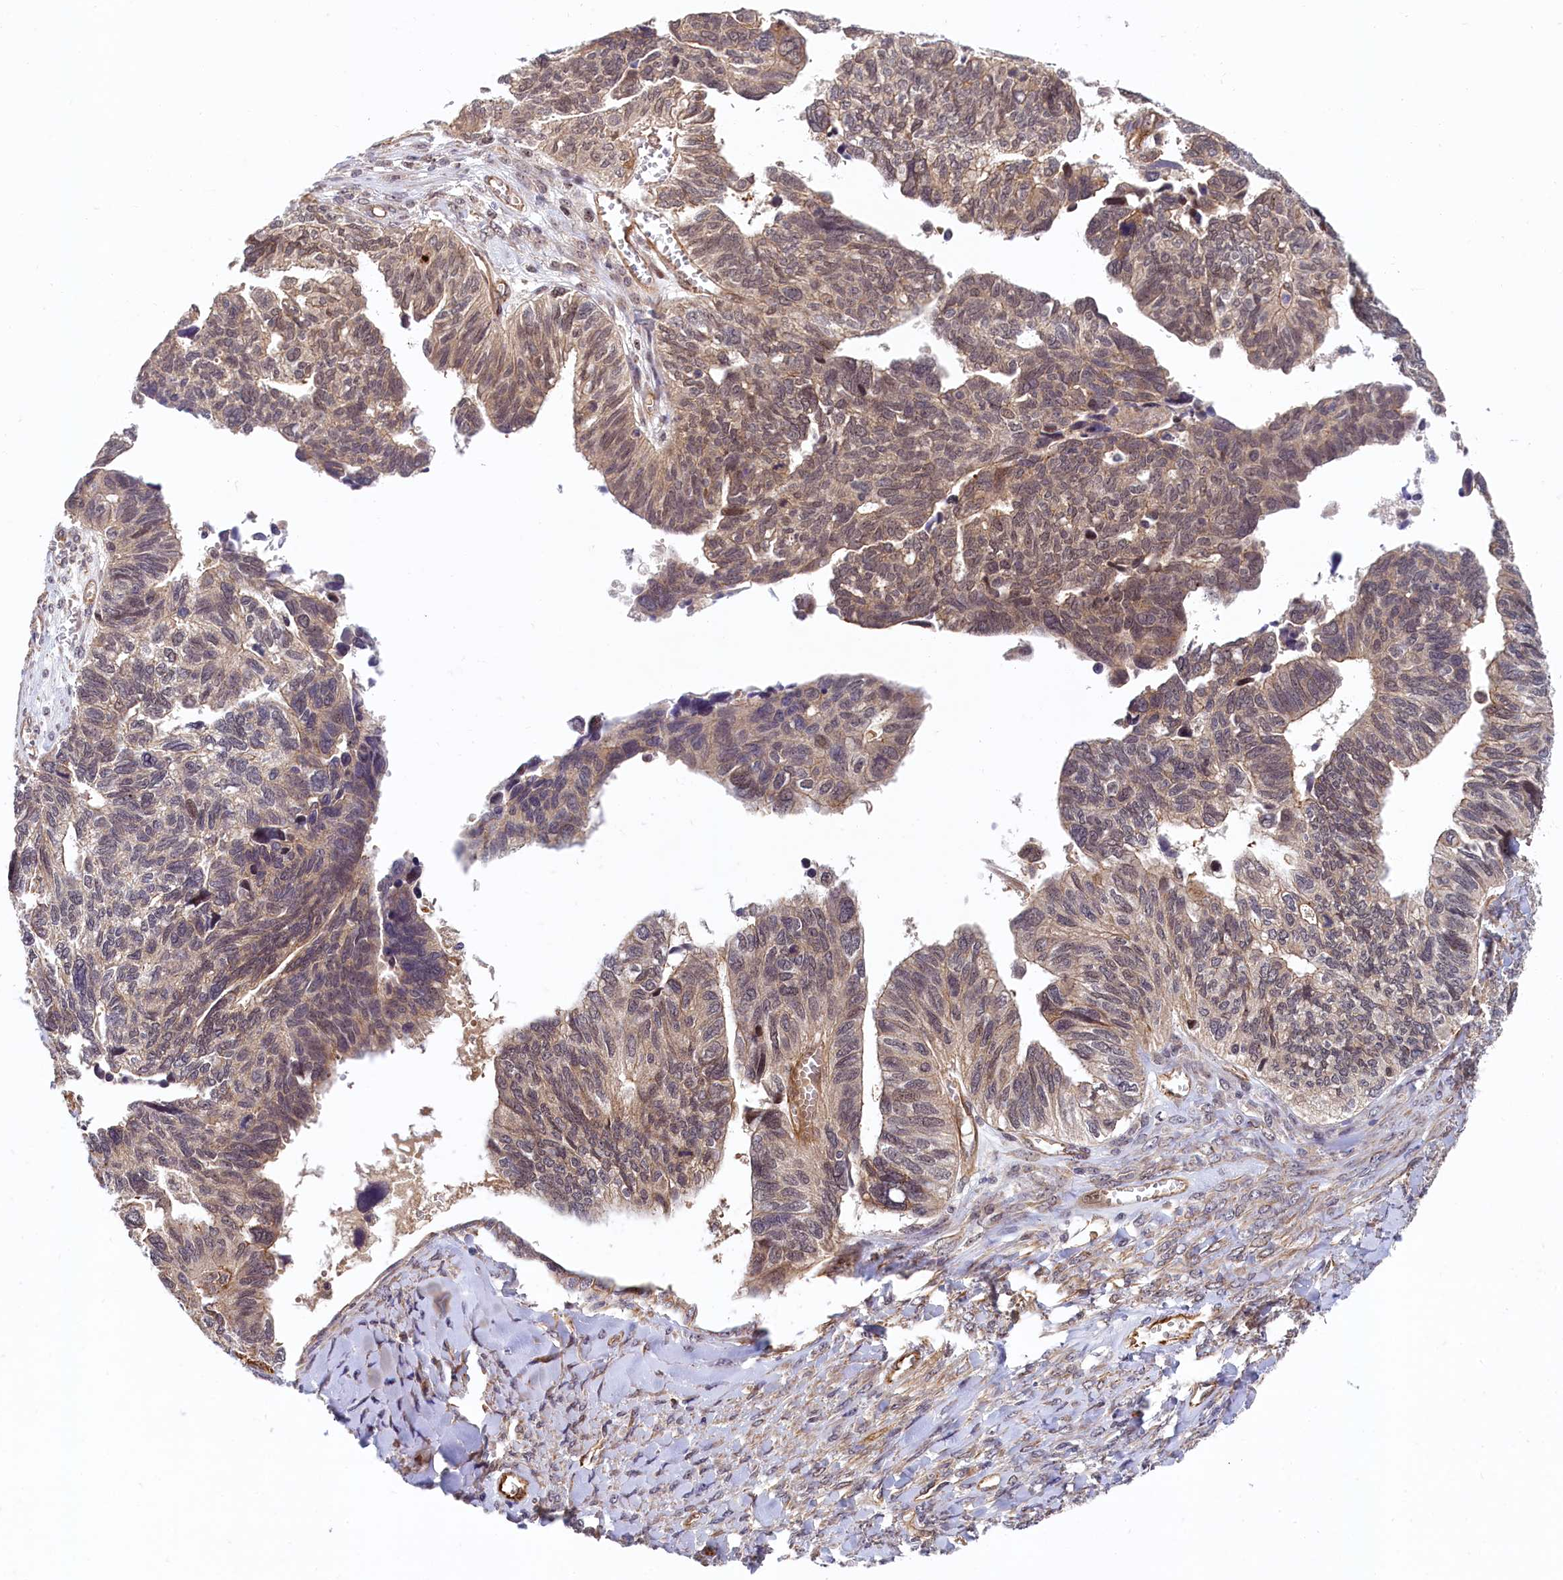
{"staining": {"intensity": "weak", "quantity": "25%-75%", "location": "cytoplasmic/membranous"}, "tissue": "ovarian cancer", "cell_type": "Tumor cells", "image_type": "cancer", "snomed": [{"axis": "morphology", "description": "Cystadenocarcinoma, serous, NOS"}, {"axis": "topography", "description": "Ovary"}], "caption": "Immunohistochemical staining of ovarian cancer (serous cystadenocarcinoma) shows weak cytoplasmic/membranous protein staining in about 25%-75% of tumor cells. Nuclei are stained in blue.", "gene": "ARL14EP", "patient": {"sex": "female", "age": 79}}